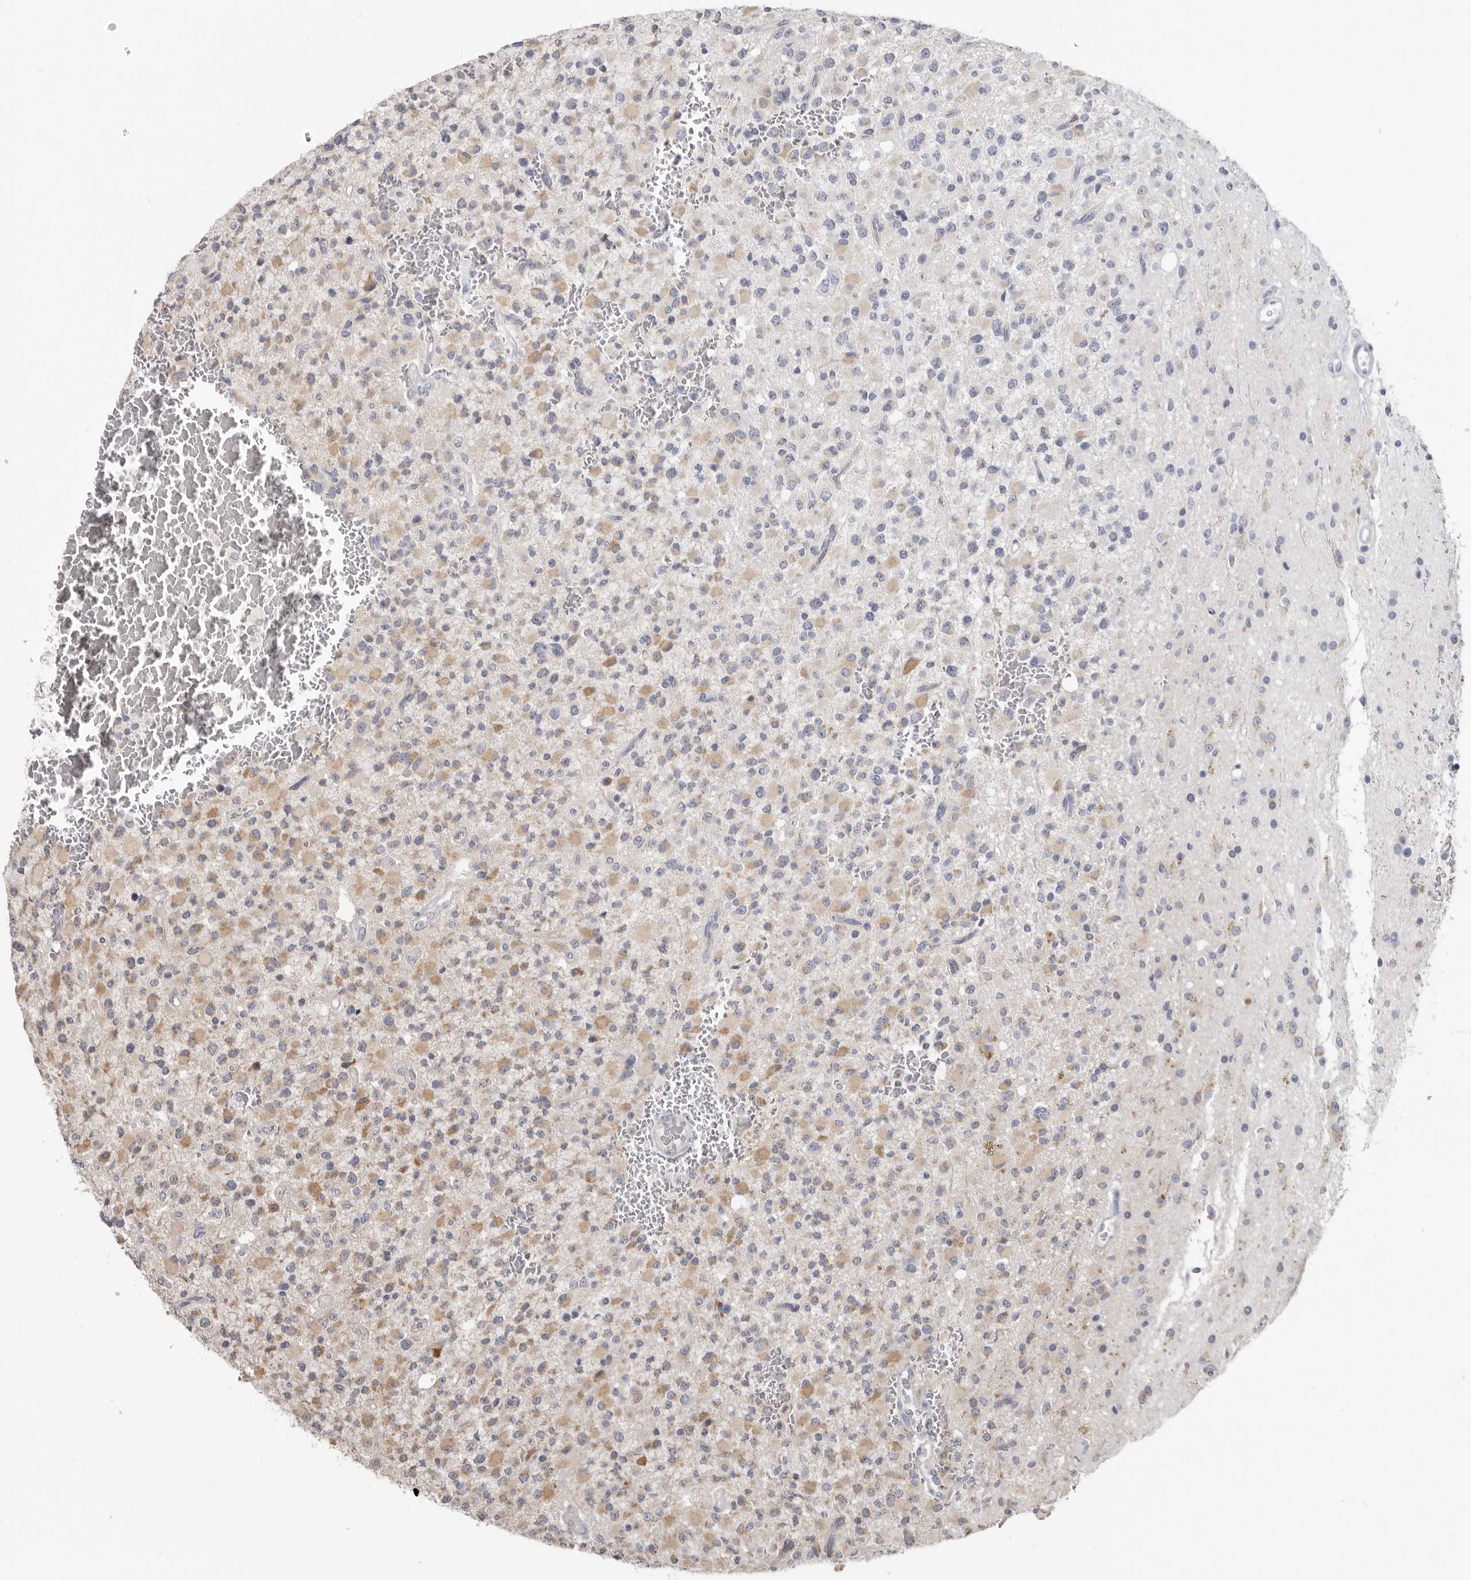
{"staining": {"intensity": "weak", "quantity": "25%-75%", "location": "cytoplasmic/membranous"}, "tissue": "glioma", "cell_type": "Tumor cells", "image_type": "cancer", "snomed": [{"axis": "morphology", "description": "Glioma, malignant, High grade"}, {"axis": "topography", "description": "Brain"}], "caption": "The micrograph displays a brown stain indicating the presence of a protein in the cytoplasmic/membranous of tumor cells in malignant glioma (high-grade).", "gene": "BAD", "patient": {"sex": "male", "age": 34}}